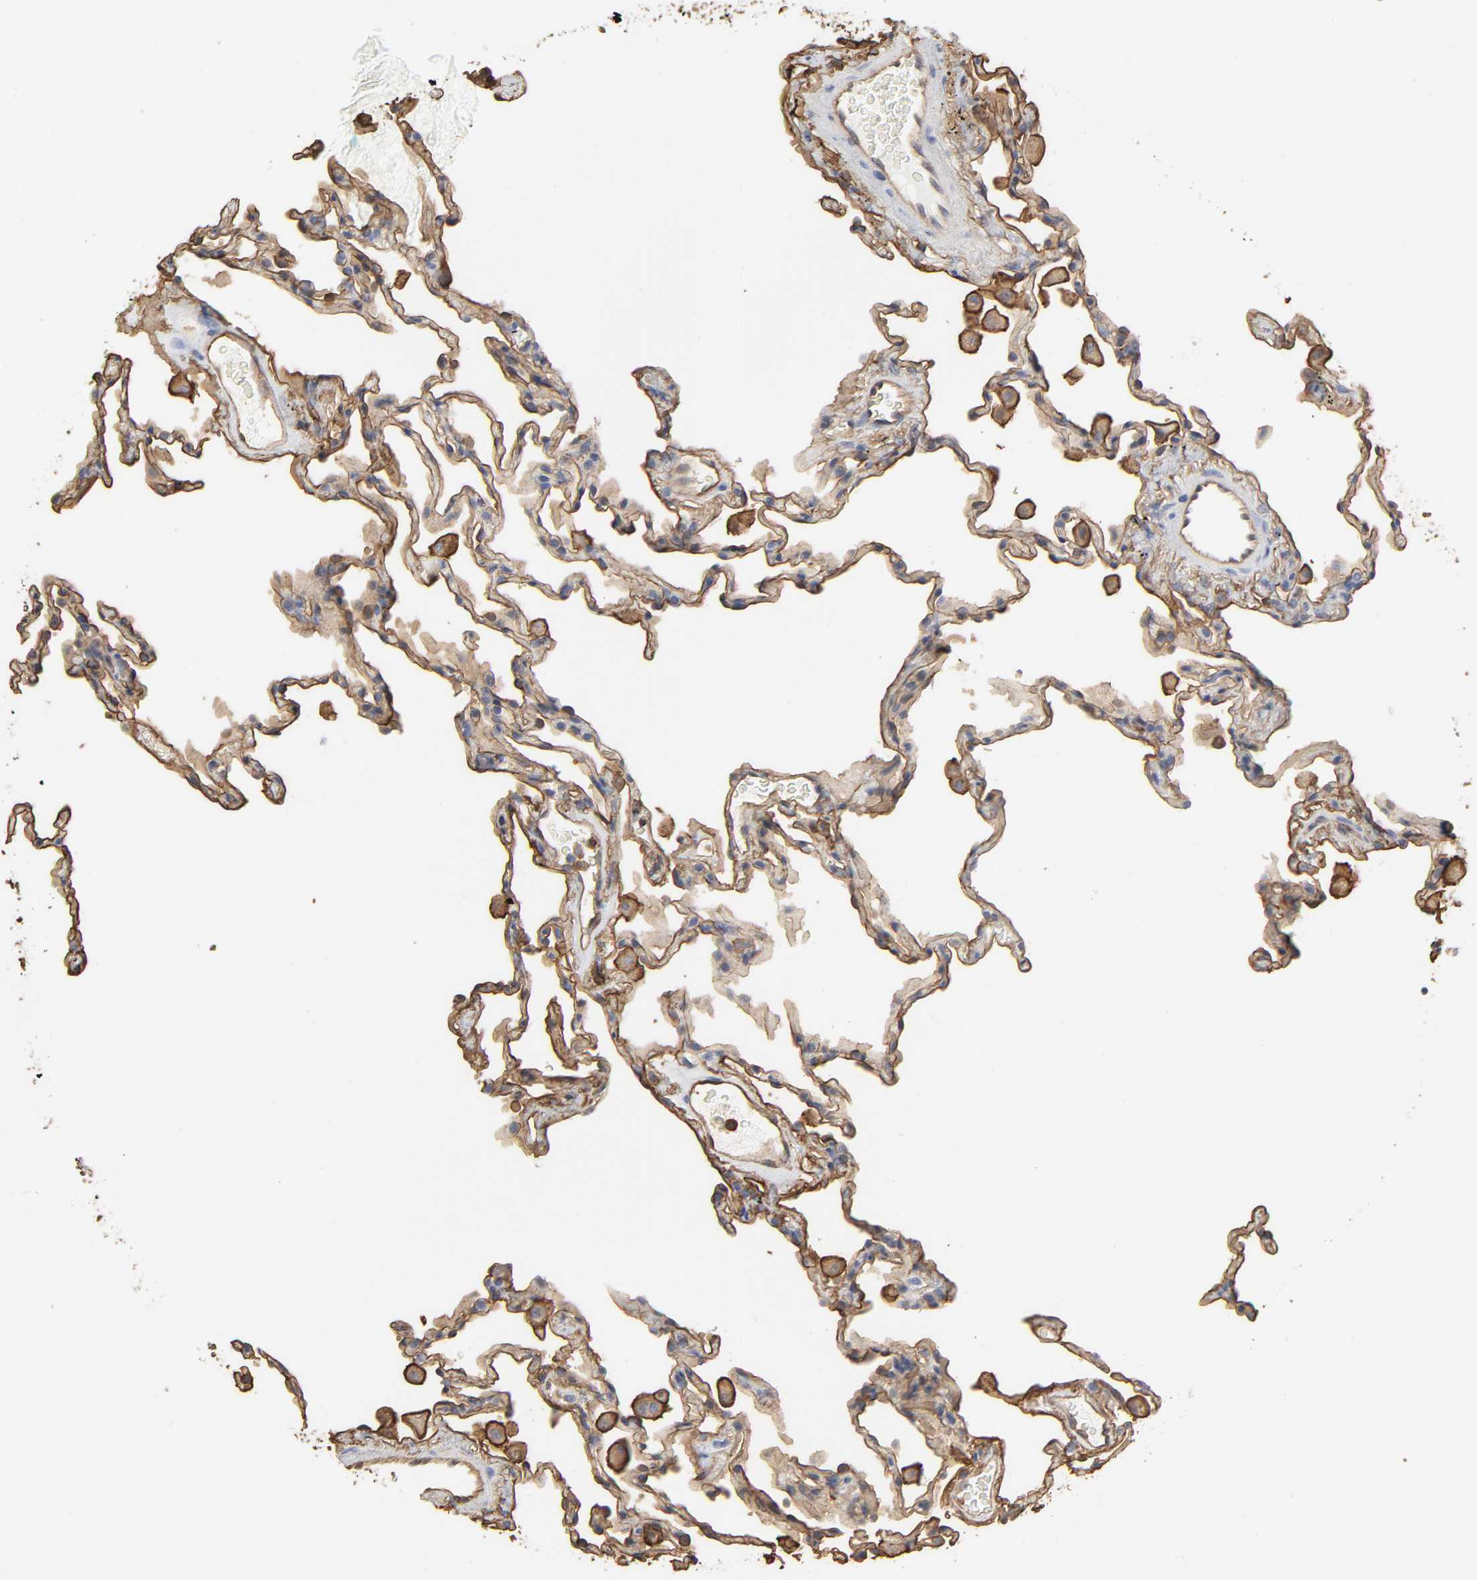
{"staining": {"intensity": "strong", "quantity": ">75%", "location": "cytoplasmic/membranous"}, "tissue": "lung", "cell_type": "Alveolar cells", "image_type": "normal", "snomed": [{"axis": "morphology", "description": "Normal tissue, NOS"}, {"axis": "morphology", "description": "Soft tissue tumor metastatic"}, {"axis": "topography", "description": "Lung"}], "caption": "Benign lung reveals strong cytoplasmic/membranous staining in about >75% of alveolar cells, visualized by immunohistochemistry.", "gene": "ANXA2", "patient": {"sex": "male", "age": 59}}